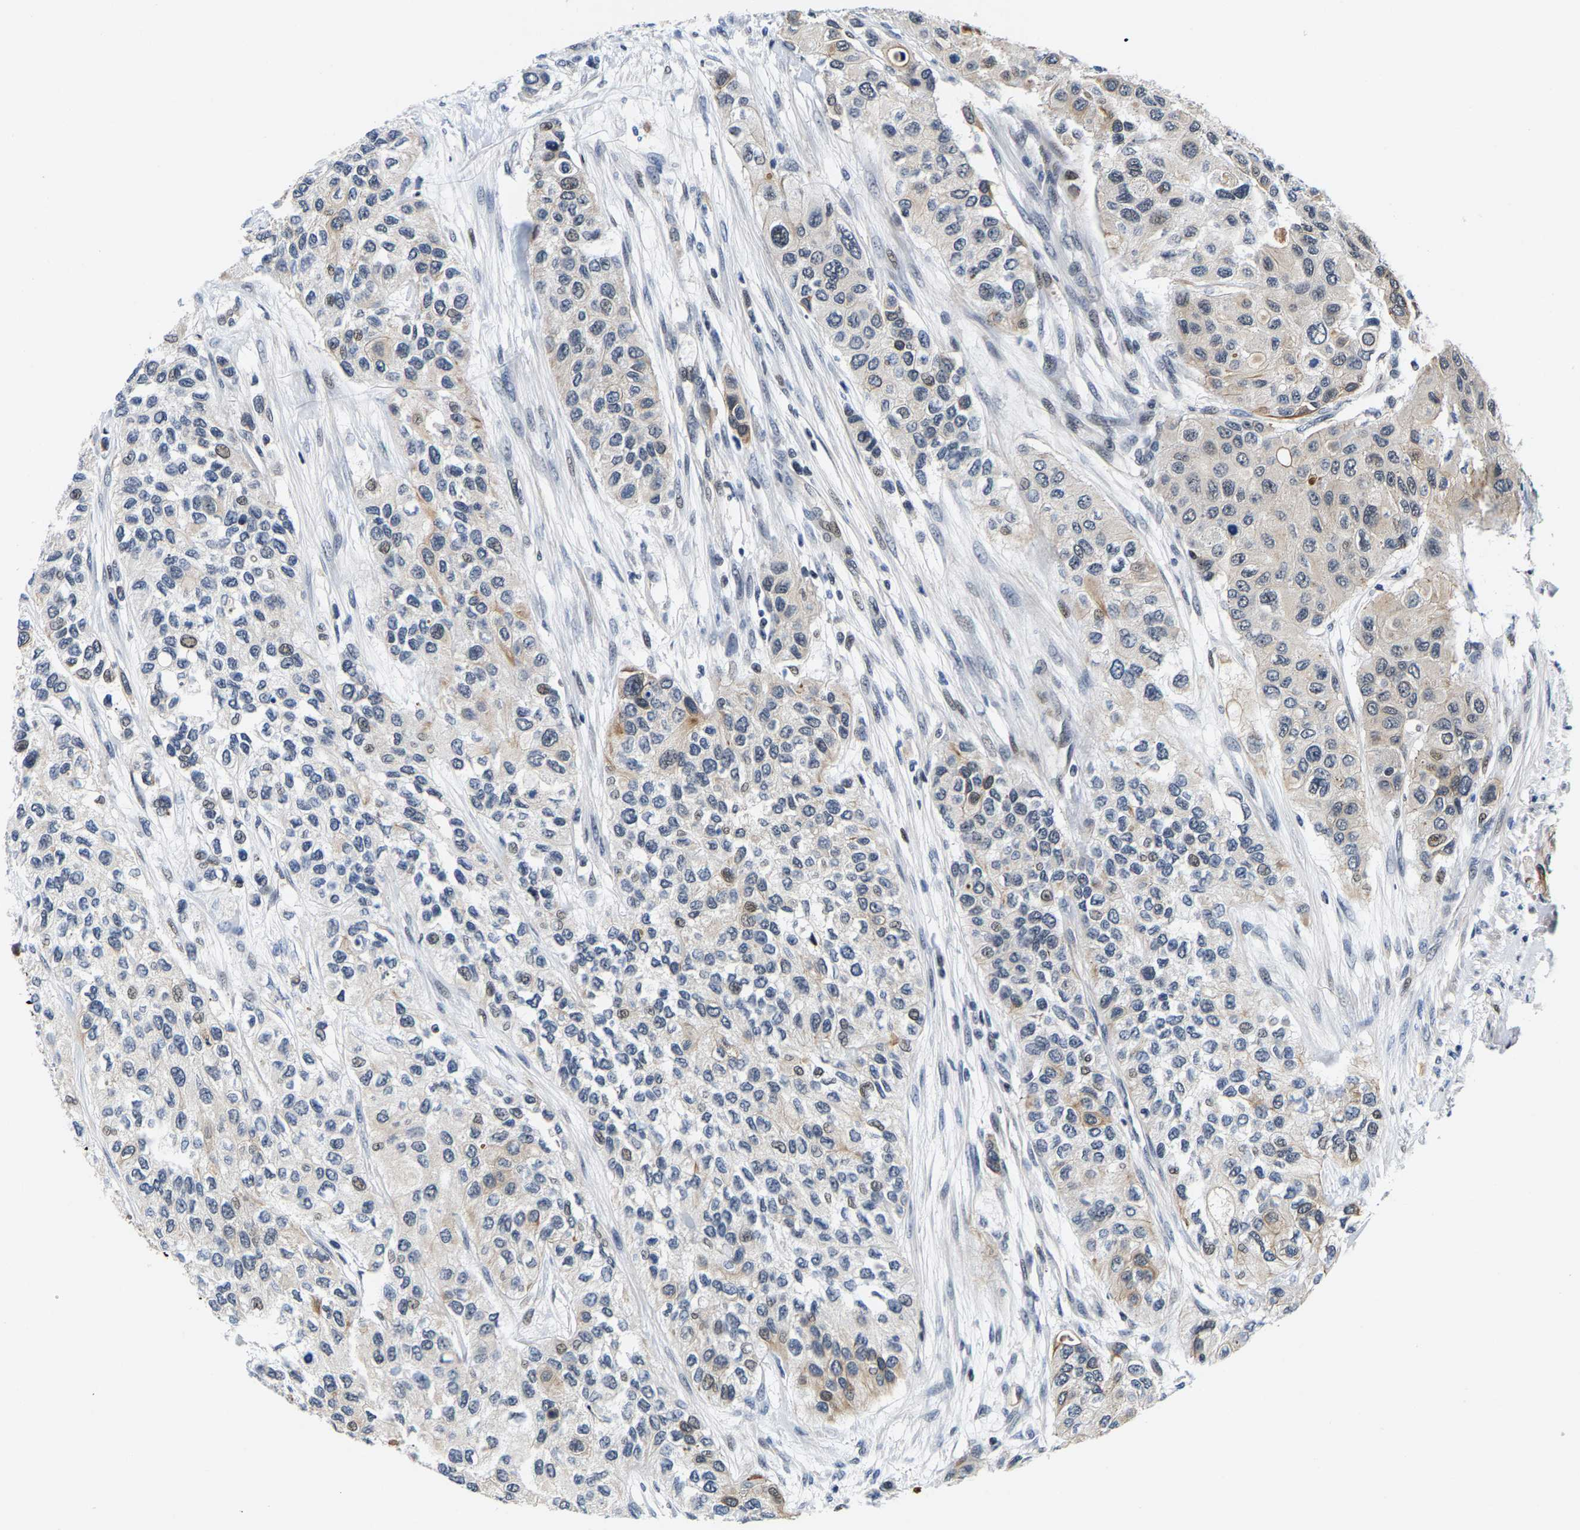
{"staining": {"intensity": "moderate", "quantity": "<25%", "location": "cytoplasmic/membranous"}, "tissue": "urothelial cancer", "cell_type": "Tumor cells", "image_type": "cancer", "snomed": [{"axis": "morphology", "description": "Urothelial carcinoma, High grade"}, {"axis": "topography", "description": "Urinary bladder"}], "caption": "This photomicrograph shows immunohistochemistry (IHC) staining of human urothelial carcinoma (high-grade), with low moderate cytoplasmic/membranous staining in approximately <25% of tumor cells.", "gene": "GTPBP10", "patient": {"sex": "female", "age": 56}}